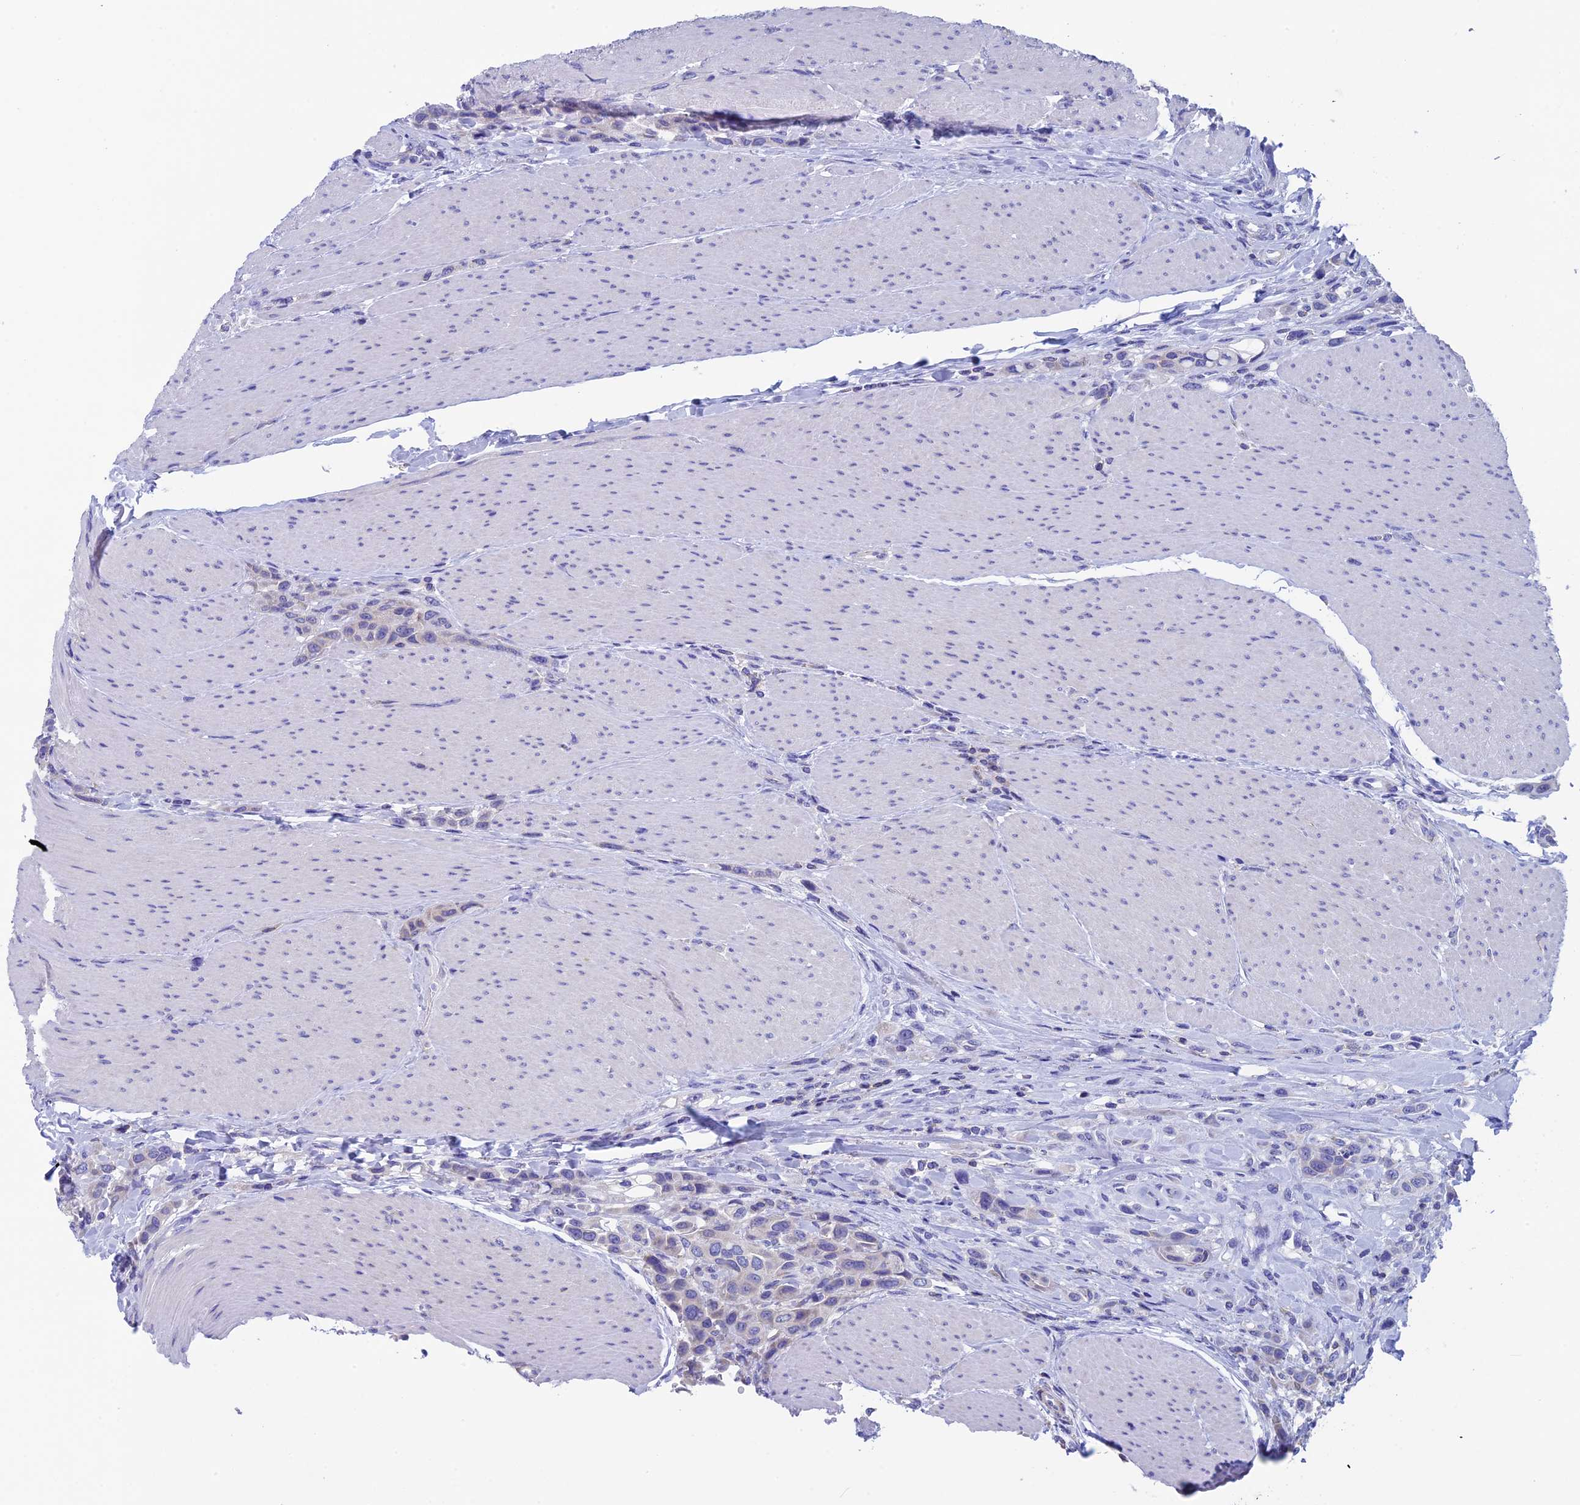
{"staining": {"intensity": "negative", "quantity": "none", "location": "none"}, "tissue": "urothelial cancer", "cell_type": "Tumor cells", "image_type": "cancer", "snomed": [{"axis": "morphology", "description": "Urothelial carcinoma, High grade"}, {"axis": "topography", "description": "Urinary bladder"}], "caption": "An immunohistochemistry (IHC) image of high-grade urothelial carcinoma is shown. There is no staining in tumor cells of high-grade urothelial carcinoma.", "gene": "SEPTIN1", "patient": {"sex": "male", "age": 50}}